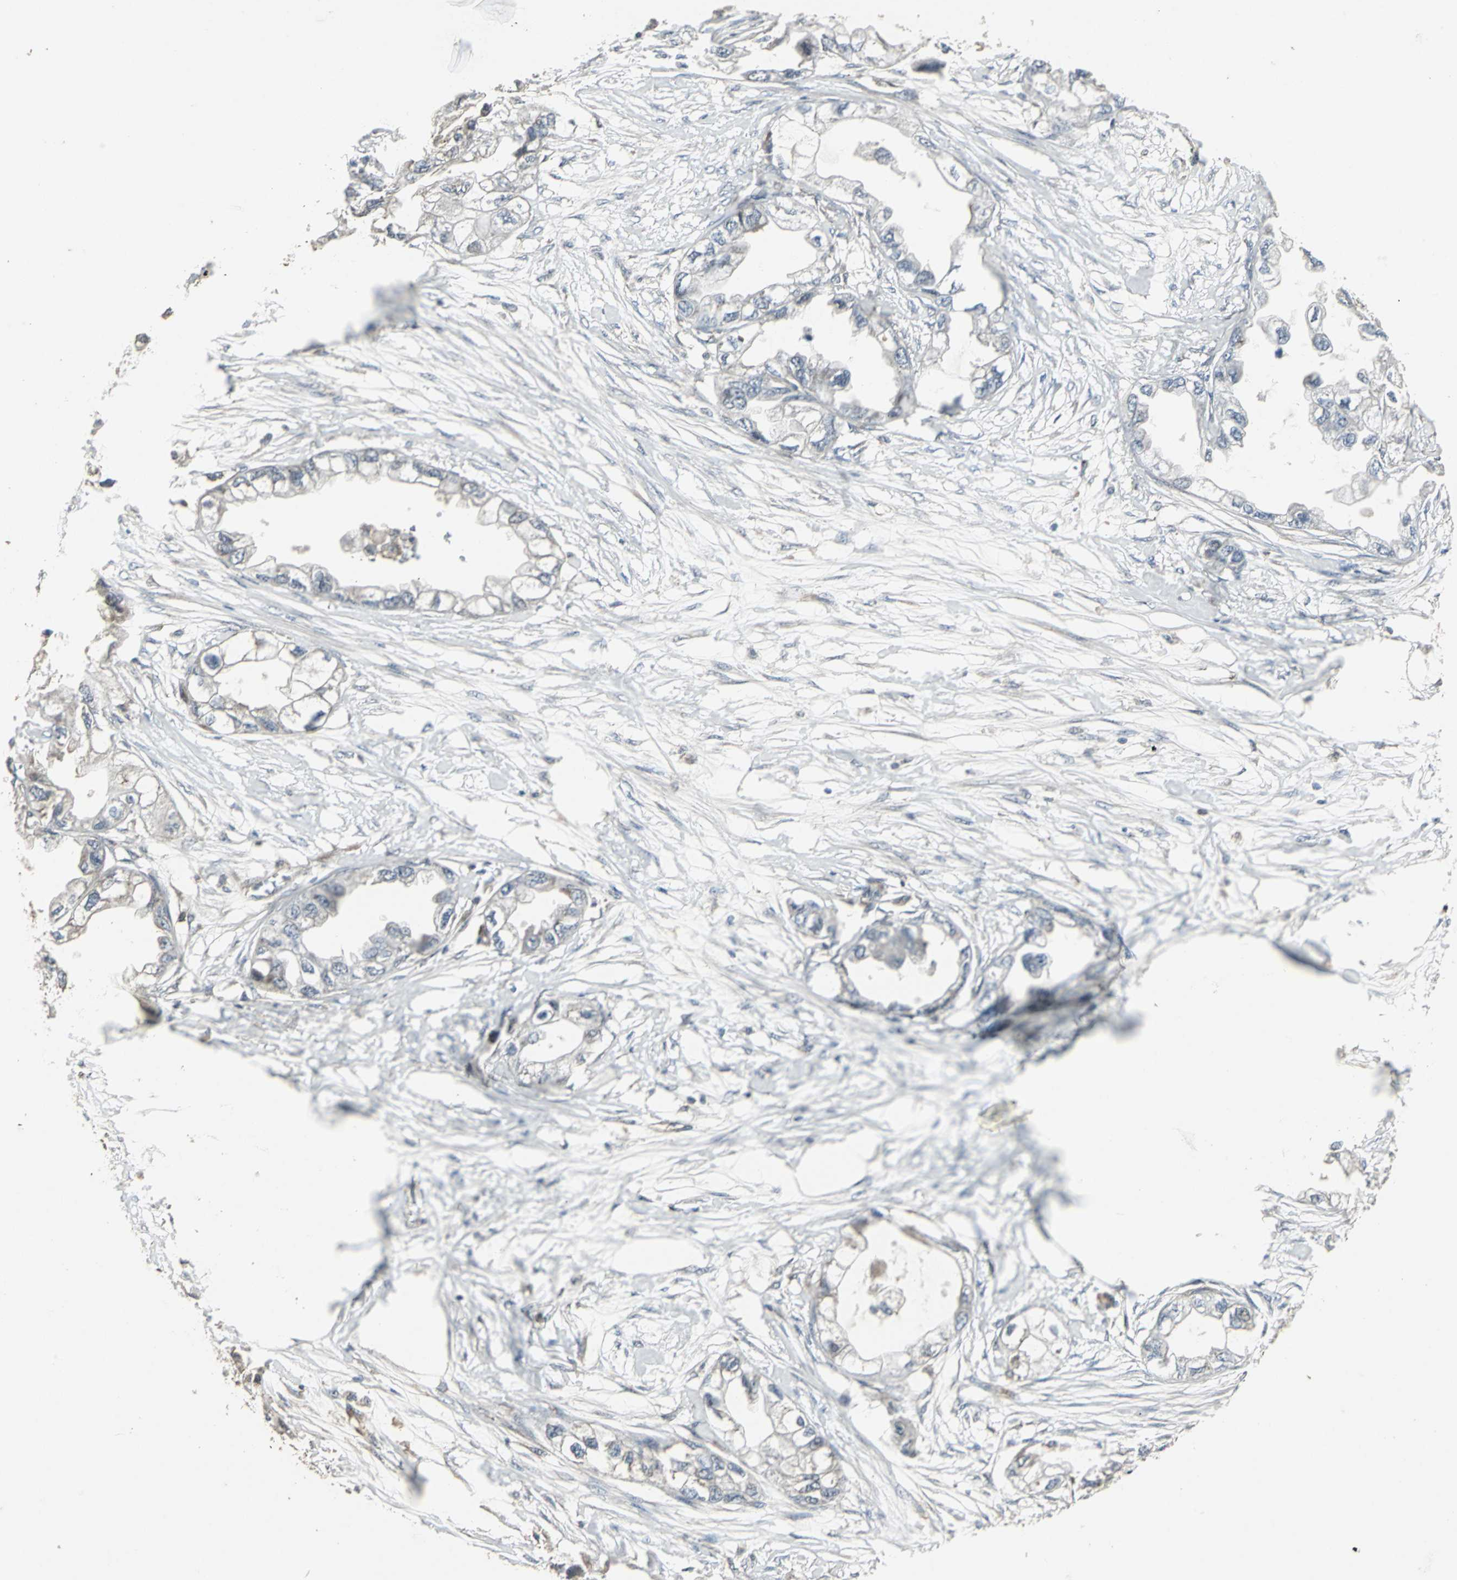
{"staining": {"intensity": "weak", "quantity": "<25%", "location": "cytoplasmic/membranous"}, "tissue": "endometrial cancer", "cell_type": "Tumor cells", "image_type": "cancer", "snomed": [{"axis": "morphology", "description": "Adenocarcinoma, NOS"}, {"axis": "topography", "description": "Endometrium"}], "caption": "Photomicrograph shows no protein positivity in tumor cells of adenocarcinoma (endometrial) tissue. (DAB (3,3'-diaminobenzidine) IHC, high magnification).", "gene": "DNAJB4", "patient": {"sex": "female", "age": 67}}